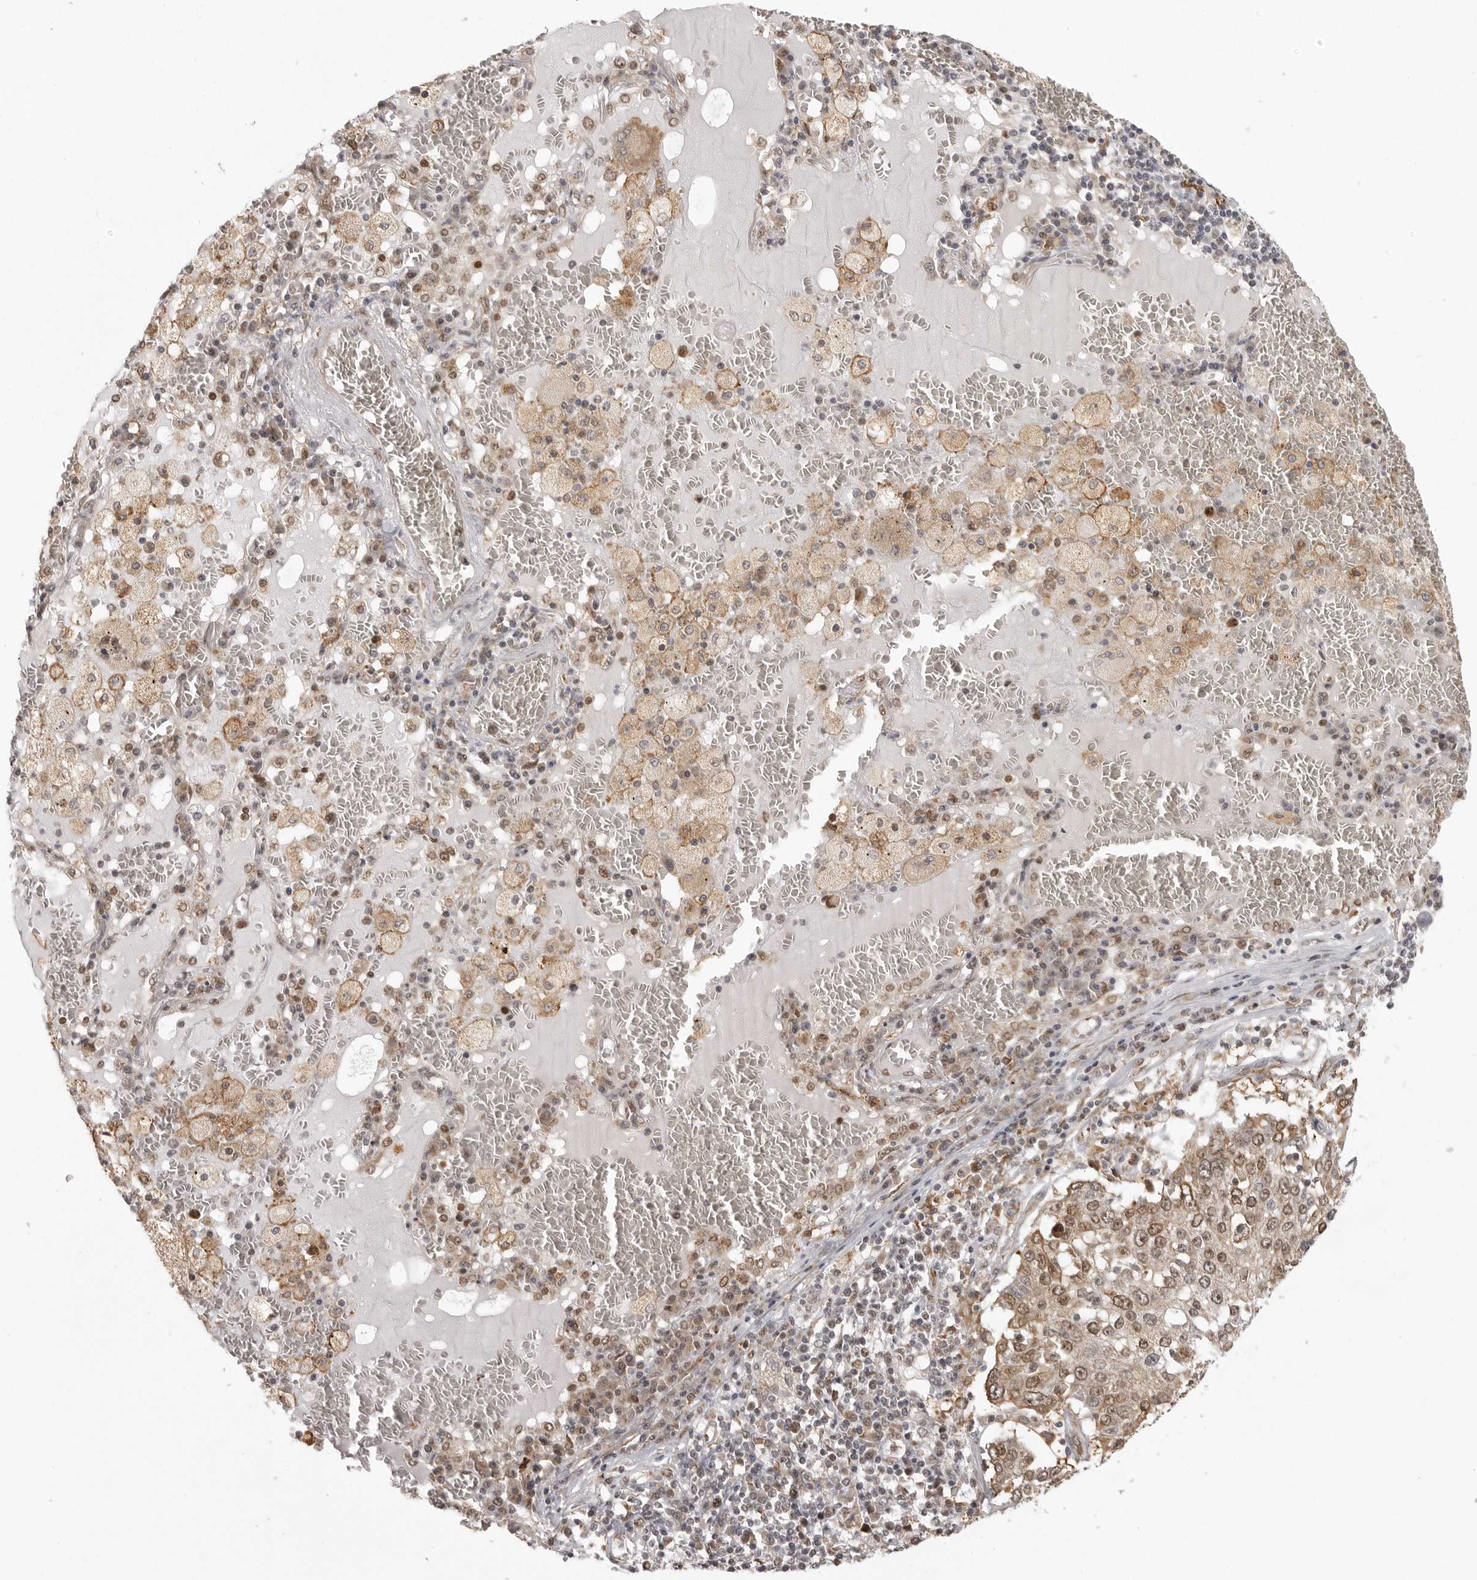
{"staining": {"intensity": "moderate", "quantity": ">75%", "location": "nuclear"}, "tissue": "lung cancer", "cell_type": "Tumor cells", "image_type": "cancer", "snomed": [{"axis": "morphology", "description": "Squamous cell carcinoma, NOS"}, {"axis": "topography", "description": "Lung"}], "caption": "Immunohistochemical staining of human lung squamous cell carcinoma shows moderate nuclear protein positivity in about >75% of tumor cells. (DAB = brown stain, brightfield microscopy at high magnification).", "gene": "ISG20L2", "patient": {"sex": "male", "age": 65}}